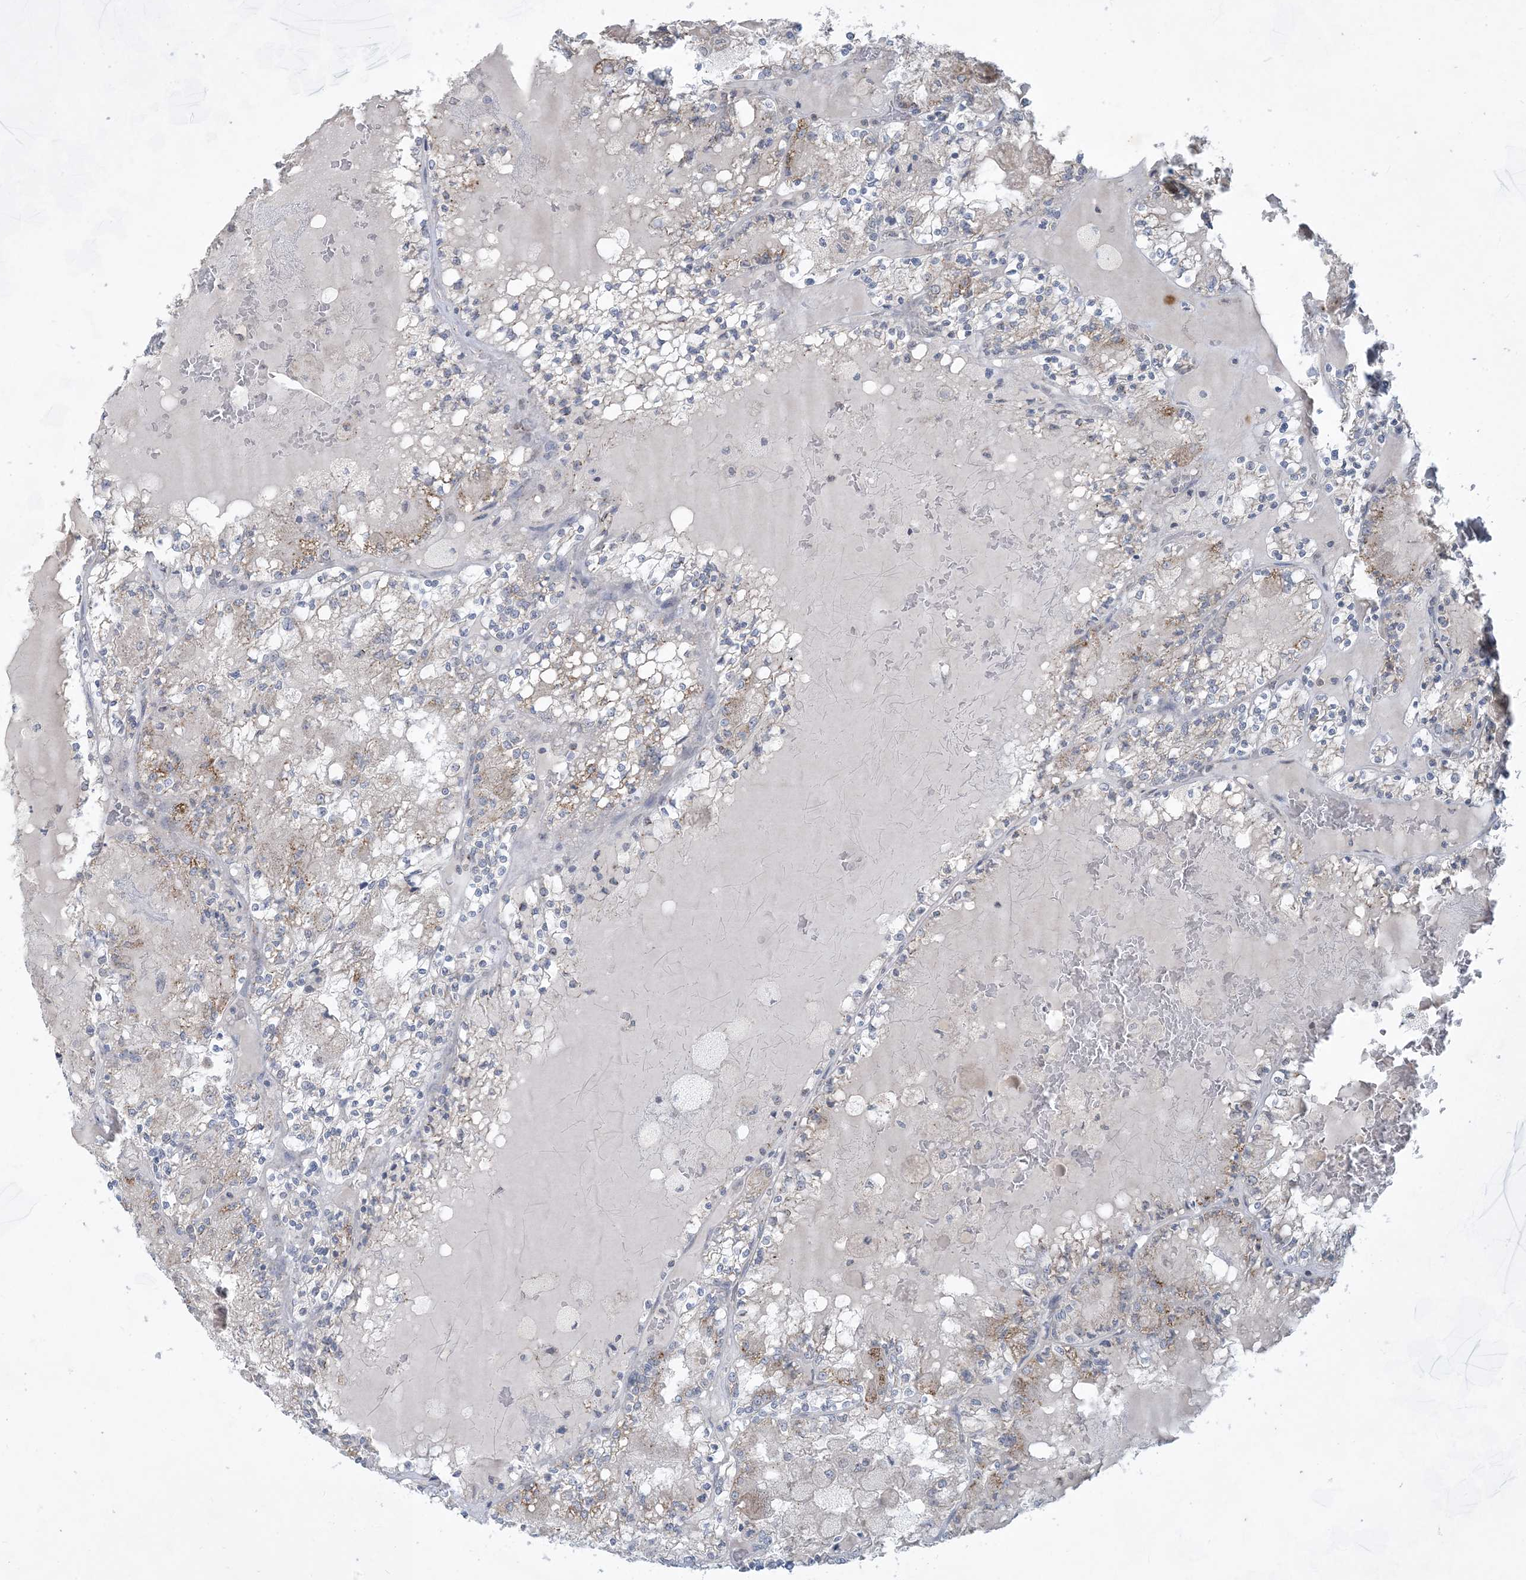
{"staining": {"intensity": "moderate", "quantity": "<25%", "location": "cytoplasmic/membranous"}, "tissue": "renal cancer", "cell_type": "Tumor cells", "image_type": "cancer", "snomed": [{"axis": "morphology", "description": "Adenocarcinoma, NOS"}, {"axis": "topography", "description": "Kidney"}], "caption": "Human renal cancer (adenocarcinoma) stained for a protein (brown) demonstrates moderate cytoplasmic/membranous positive positivity in about <25% of tumor cells.", "gene": "CCDC14", "patient": {"sex": "female", "age": 56}}